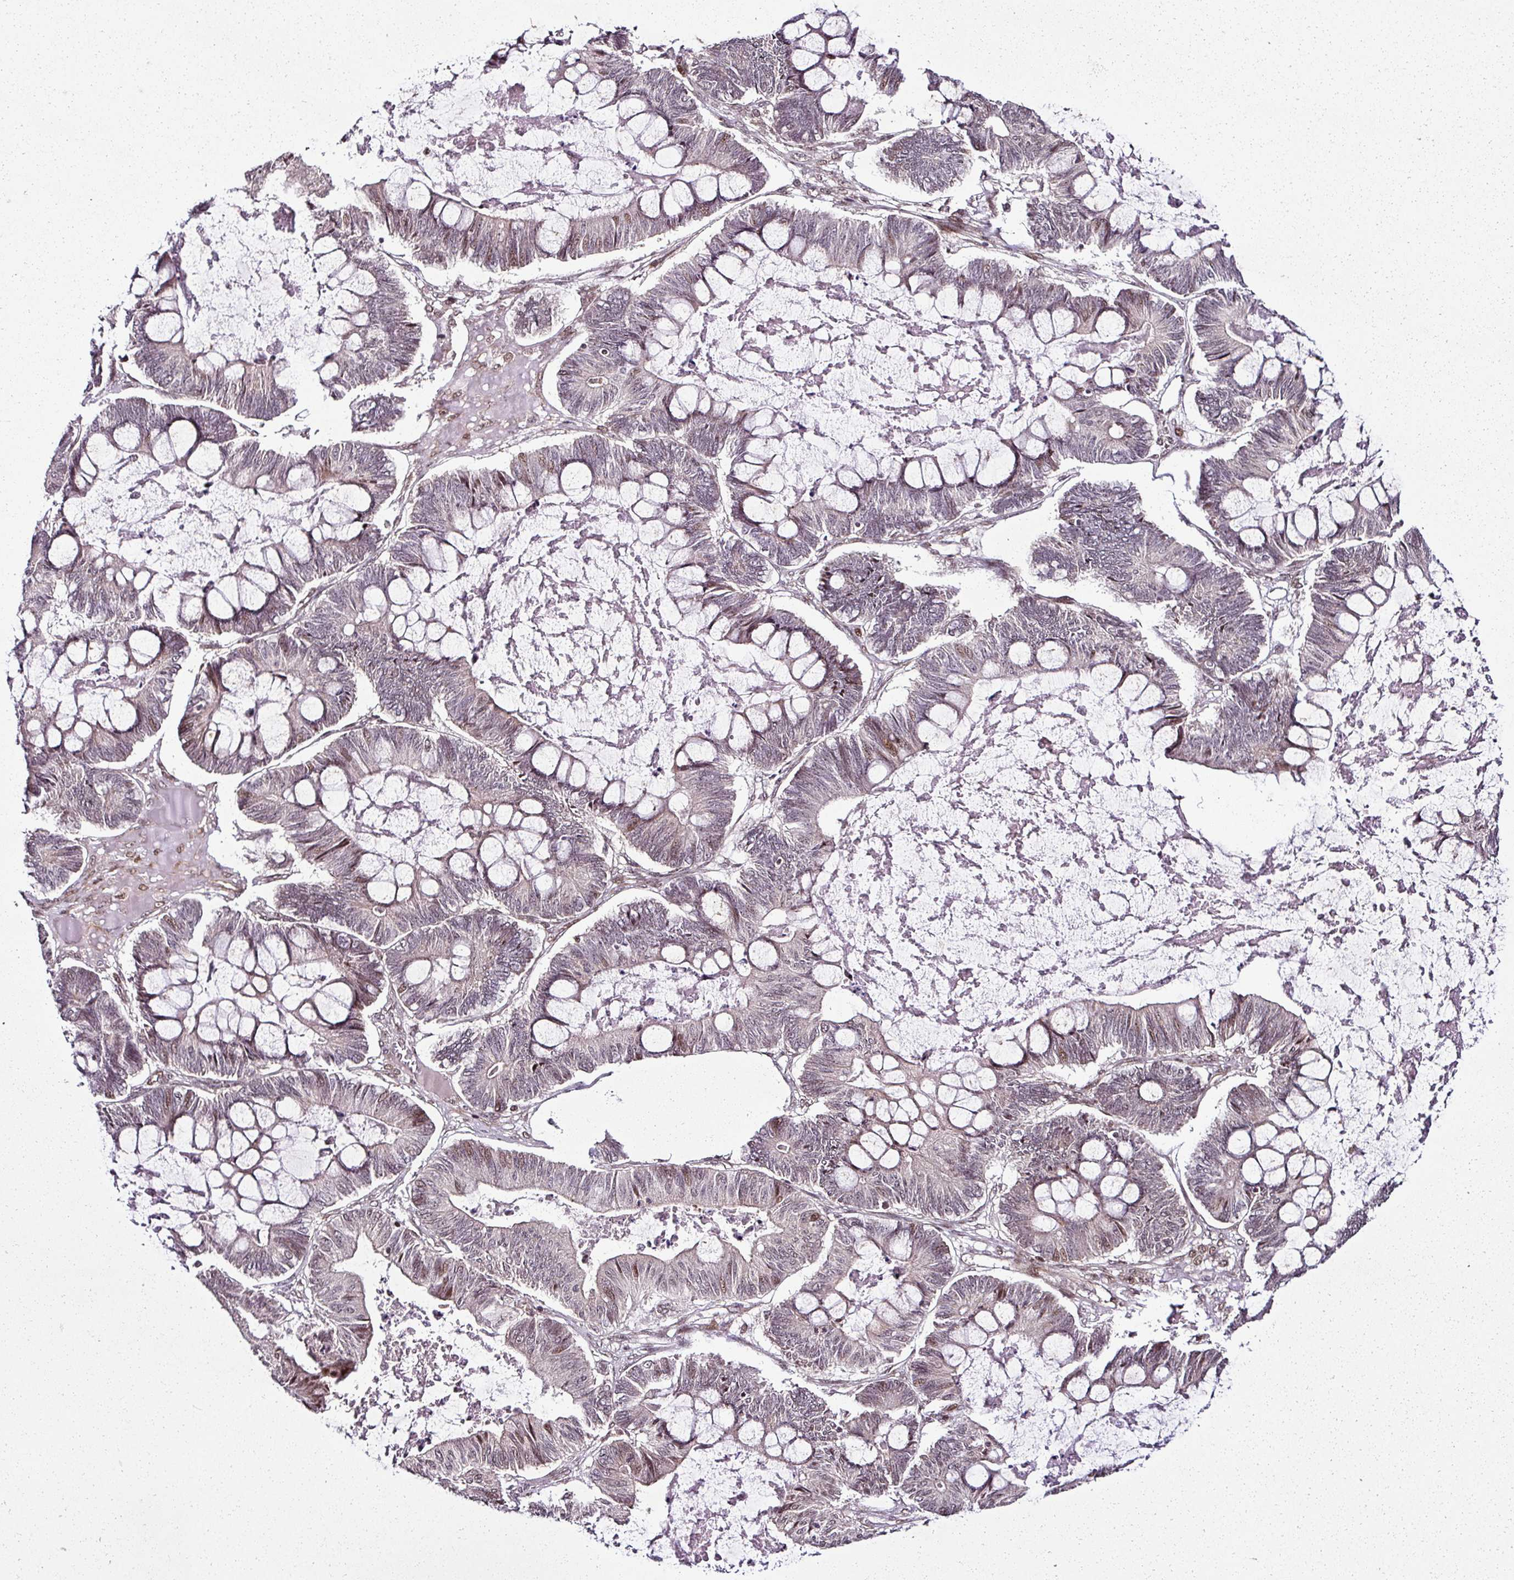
{"staining": {"intensity": "weak", "quantity": "<25%", "location": "nuclear"}, "tissue": "ovarian cancer", "cell_type": "Tumor cells", "image_type": "cancer", "snomed": [{"axis": "morphology", "description": "Cystadenocarcinoma, mucinous, NOS"}, {"axis": "topography", "description": "Ovary"}], "caption": "Tumor cells show no significant expression in mucinous cystadenocarcinoma (ovarian).", "gene": "COPRS", "patient": {"sex": "female", "age": 61}}